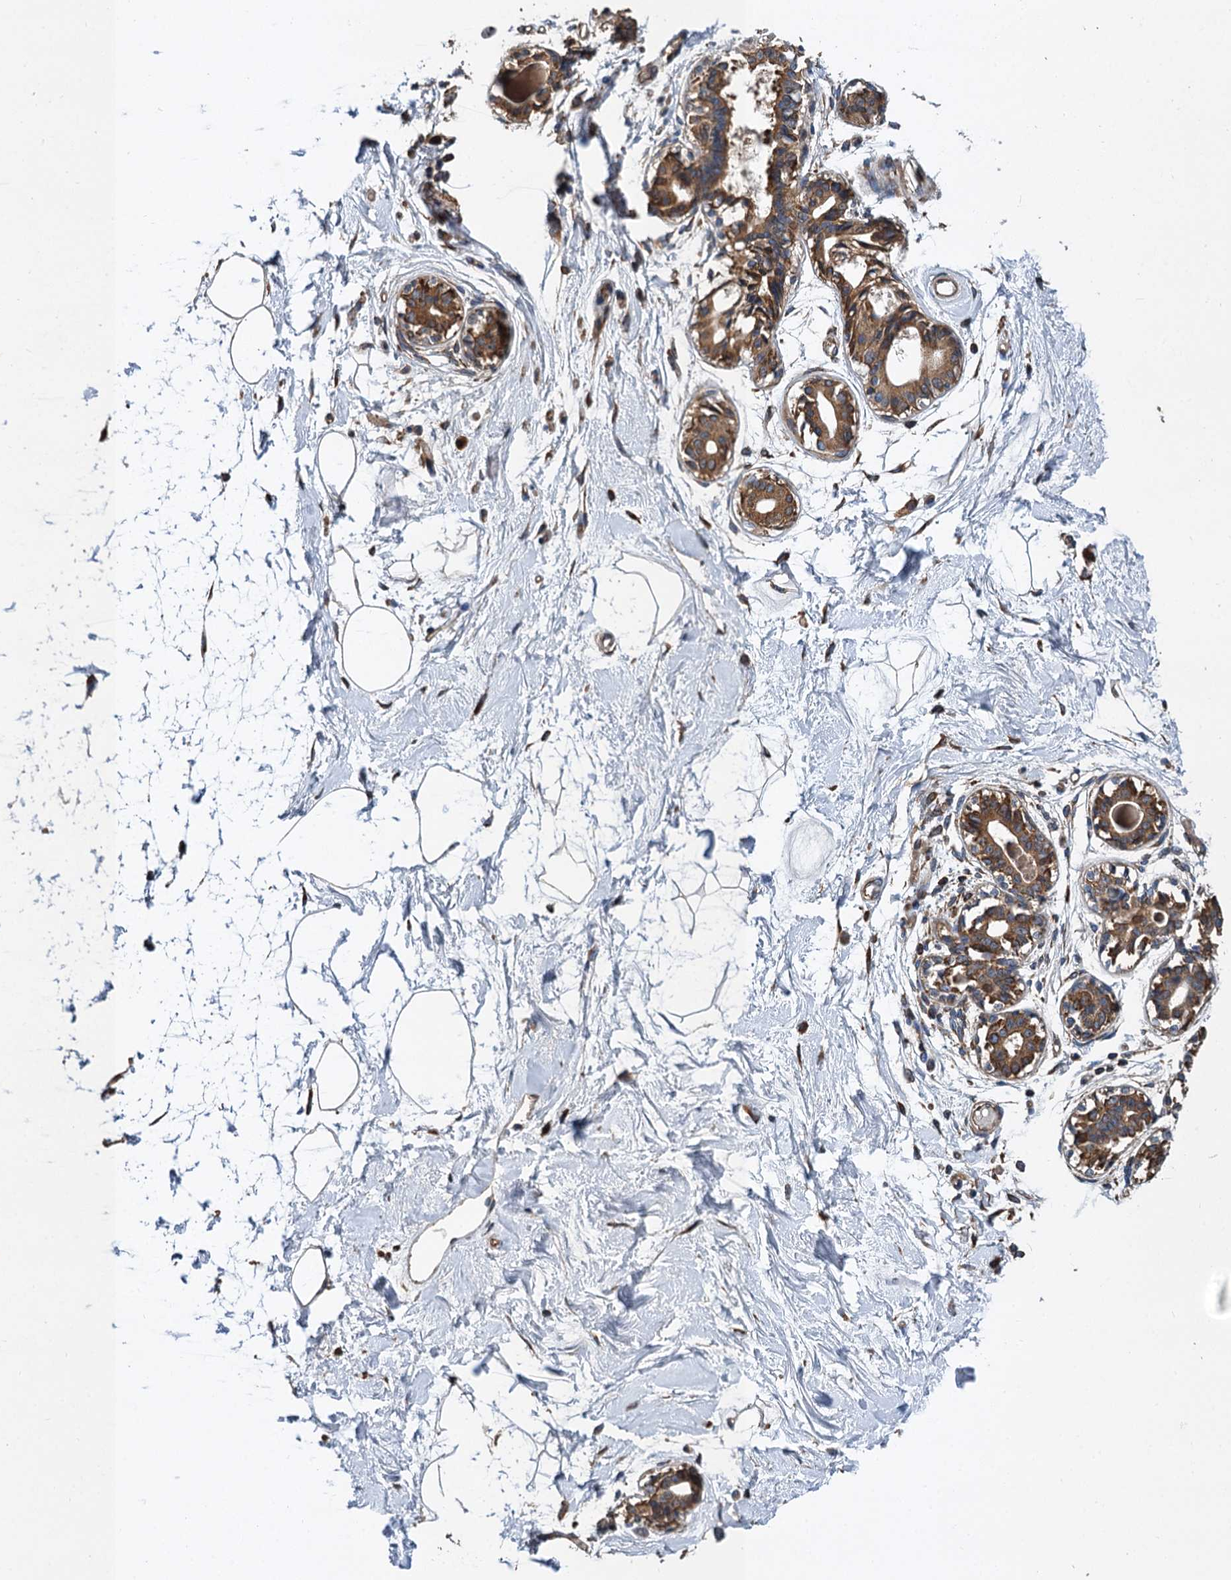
{"staining": {"intensity": "negative", "quantity": "none", "location": "none"}, "tissue": "breast", "cell_type": "Adipocytes", "image_type": "normal", "snomed": [{"axis": "morphology", "description": "Normal tissue, NOS"}, {"axis": "topography", "description": "Breast"}], "caption": "This is an IHC micrograph of normal breast. There is no staining in adipocytes.", "gene": "LINS1", "patient": {"sex": "female", "age": 45}}